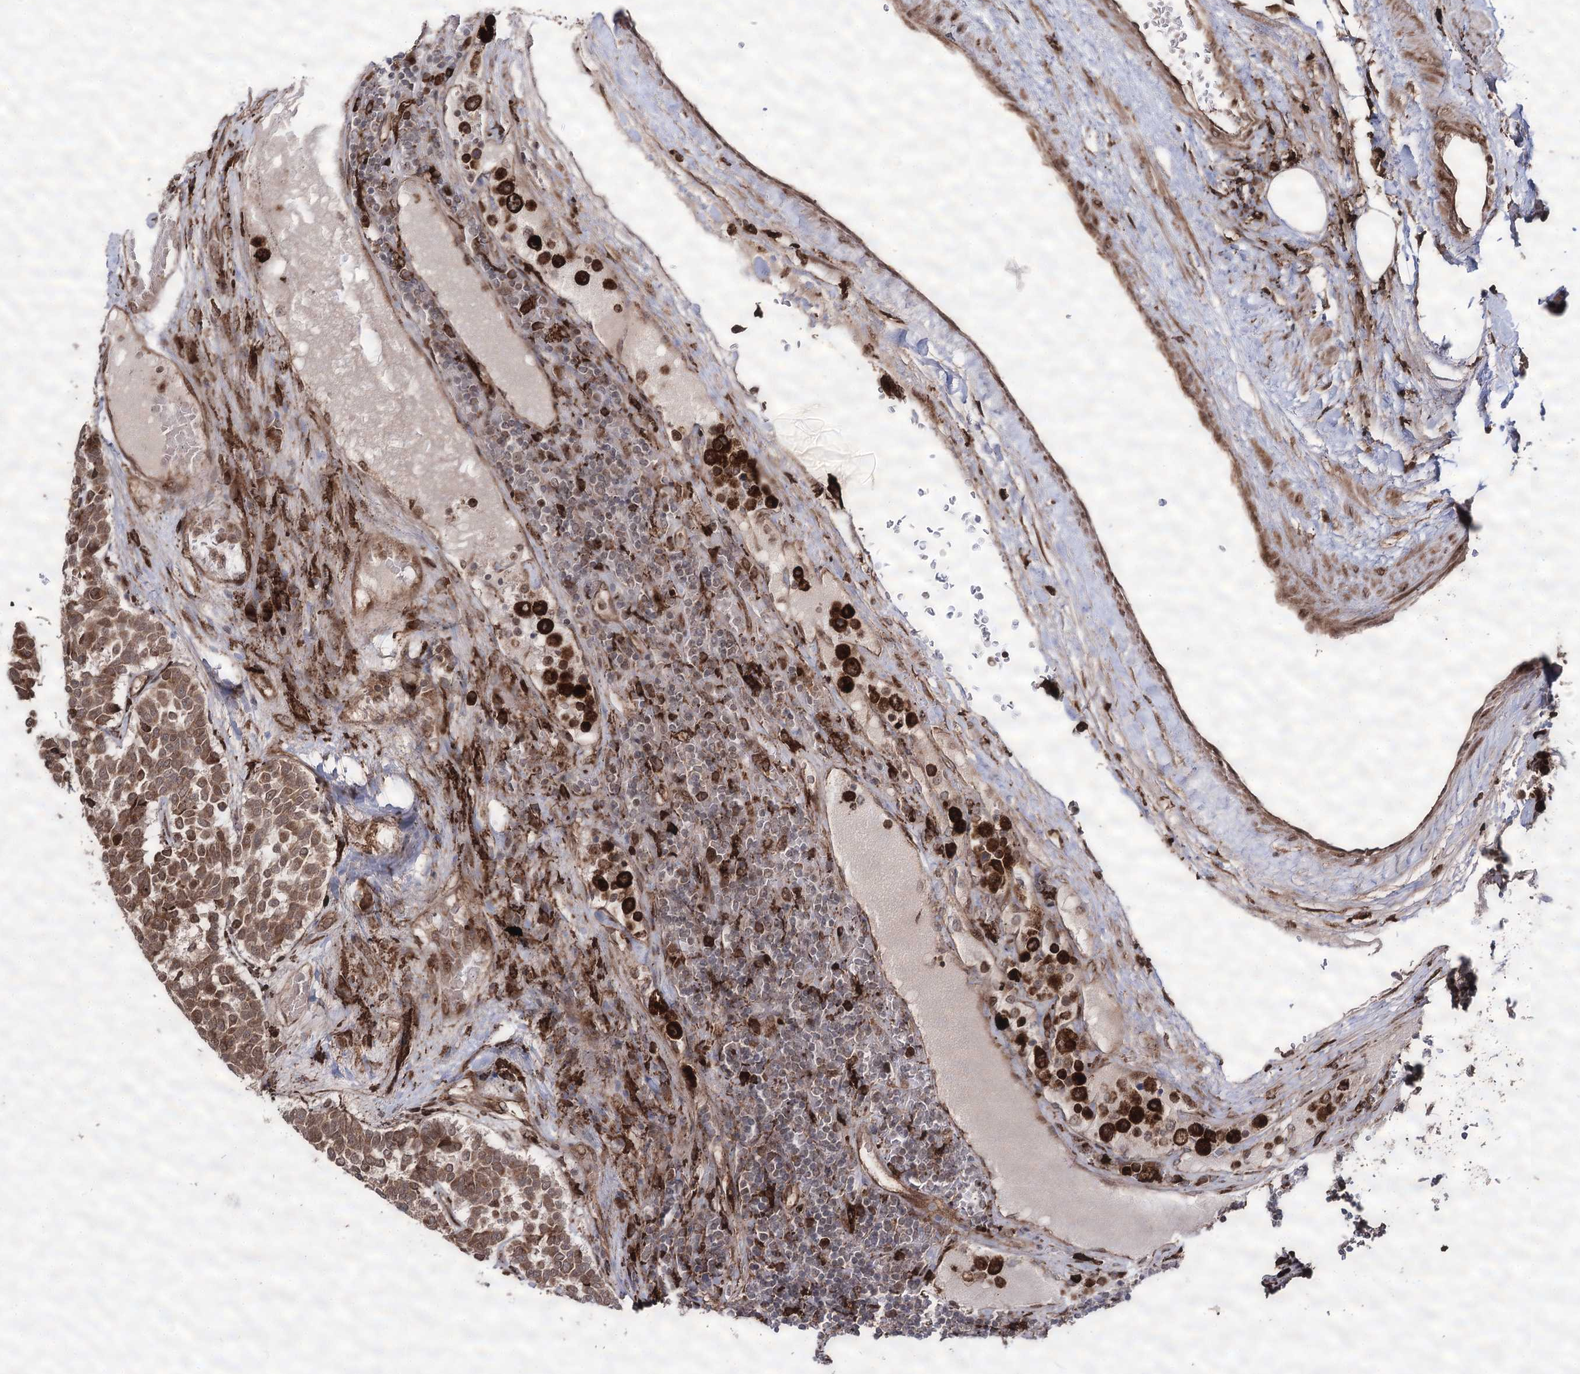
{"staining": {"intensity": "moderate", "quantity": ">75%", "location": "cytoplasmic/membranous,nuclear"}, "tissue": "carcinoid", "cell_type": "Tumor cells", "image_type": "cancer", "snomed": [{"axis": "morphology", "description": "Carcinoid, malignant, NOS"}, {"axis": "topography", "description": "Pancreas"}], "caption": "Carcinoid stained with a brown dye displays moderate cytoplasmic/membranous and nuclear positive staining in about >75% of tumor cells.", "gene": "FANCL", "patient": {"sex": "female", "age": 54}}